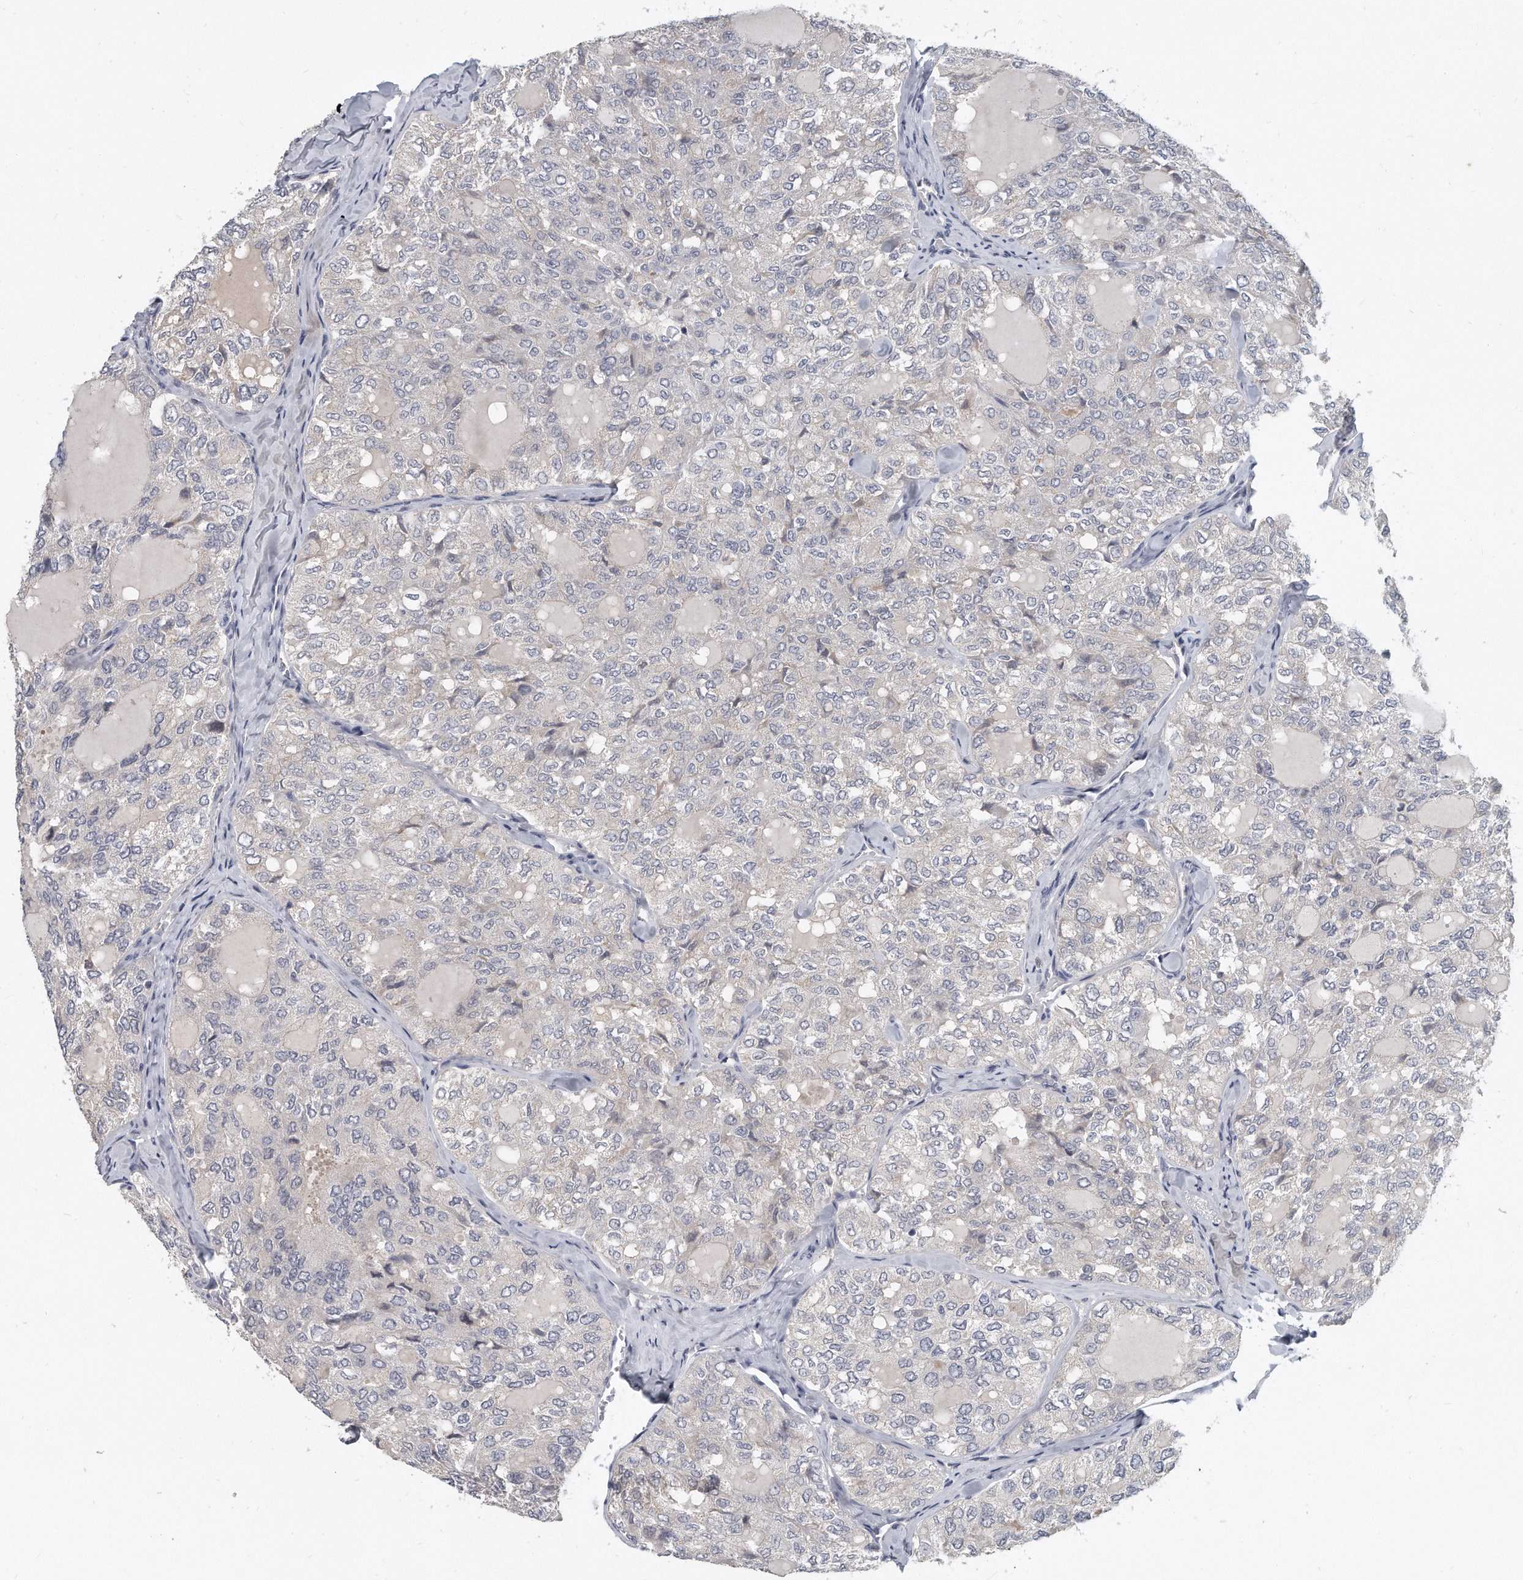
{"staining": {"intensity": "negative", "quantity": "none", "location": "none"}, "tissue": "thyroid cancer", "cell_type": "Tumor cells", "image_type": "cancer", "snomed": [{"axis": "morphology", "description": "Follicular adenoma carcinoma, NOS"}, {"axis": "topography", "description": "Thyroid gland"}], "caption": "Follicular adenoma carcinoma (thyroid) was stained to show a protein in brown. There is no significant positivity in tumor cells.", "gene": "KLHL7", "patient": {"sex": "male", "age": 75}}